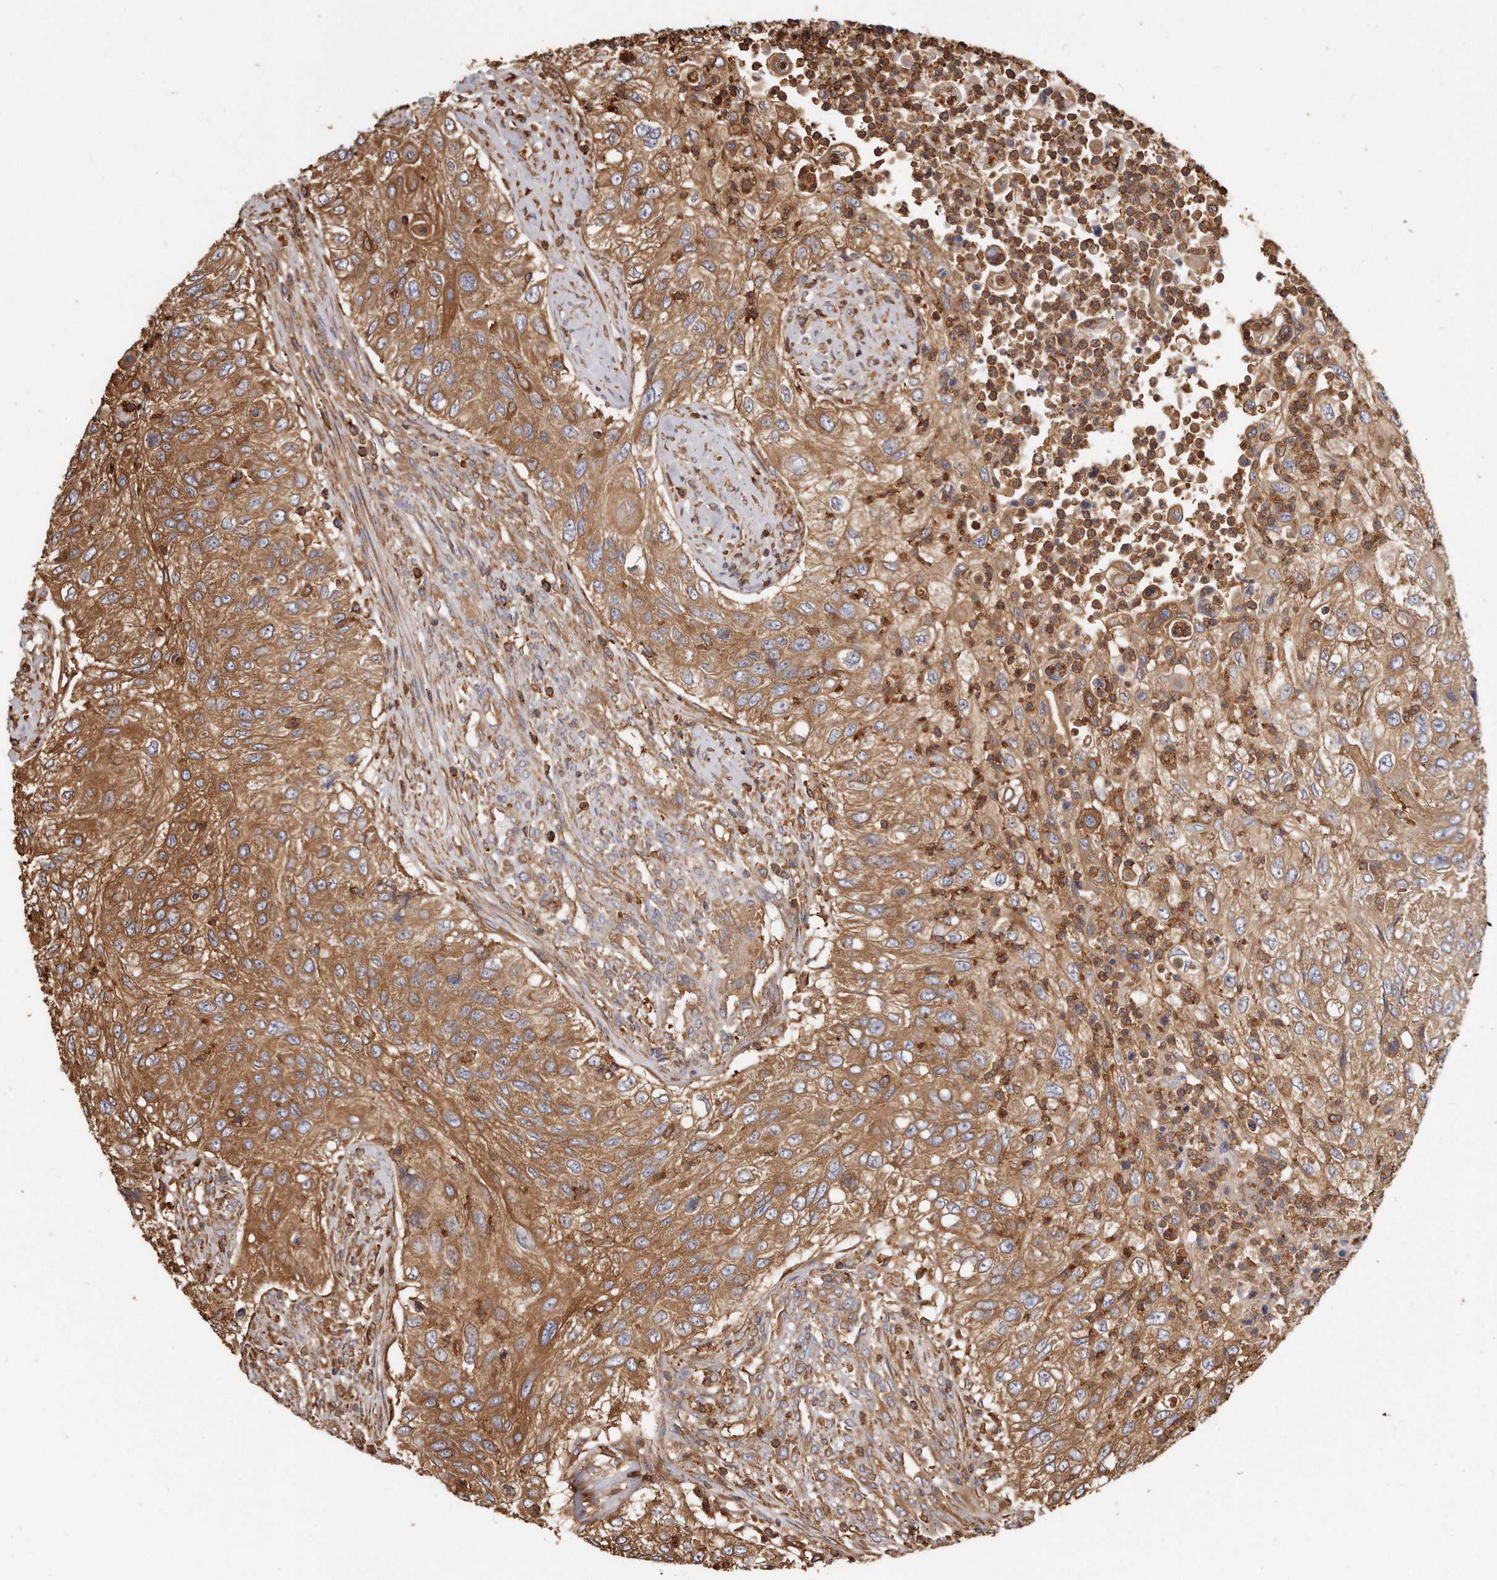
{"staining": {"intensity": "moderate", "quantity": ">75%", "location": "cytoplasmic/membranous"}, "tissue": "urothelial cancer", "cell_type": "Tumor cells", "image_type": "cancer", "snomed": [{"axis": "morphology", "description": "Urothelial carcinoma, High grade"}, {"axis": "topography", "description": "Urinary bladder"}], "caption": "Immunohistochemical staining of human urothelial carcinoma (high-grade) shows medium levels of moderate cytoplasmic/membranous protein expression in about >75% of tumor cells.", "gene": "CAP1", "patient": {"sex": "female", "age": 60}}